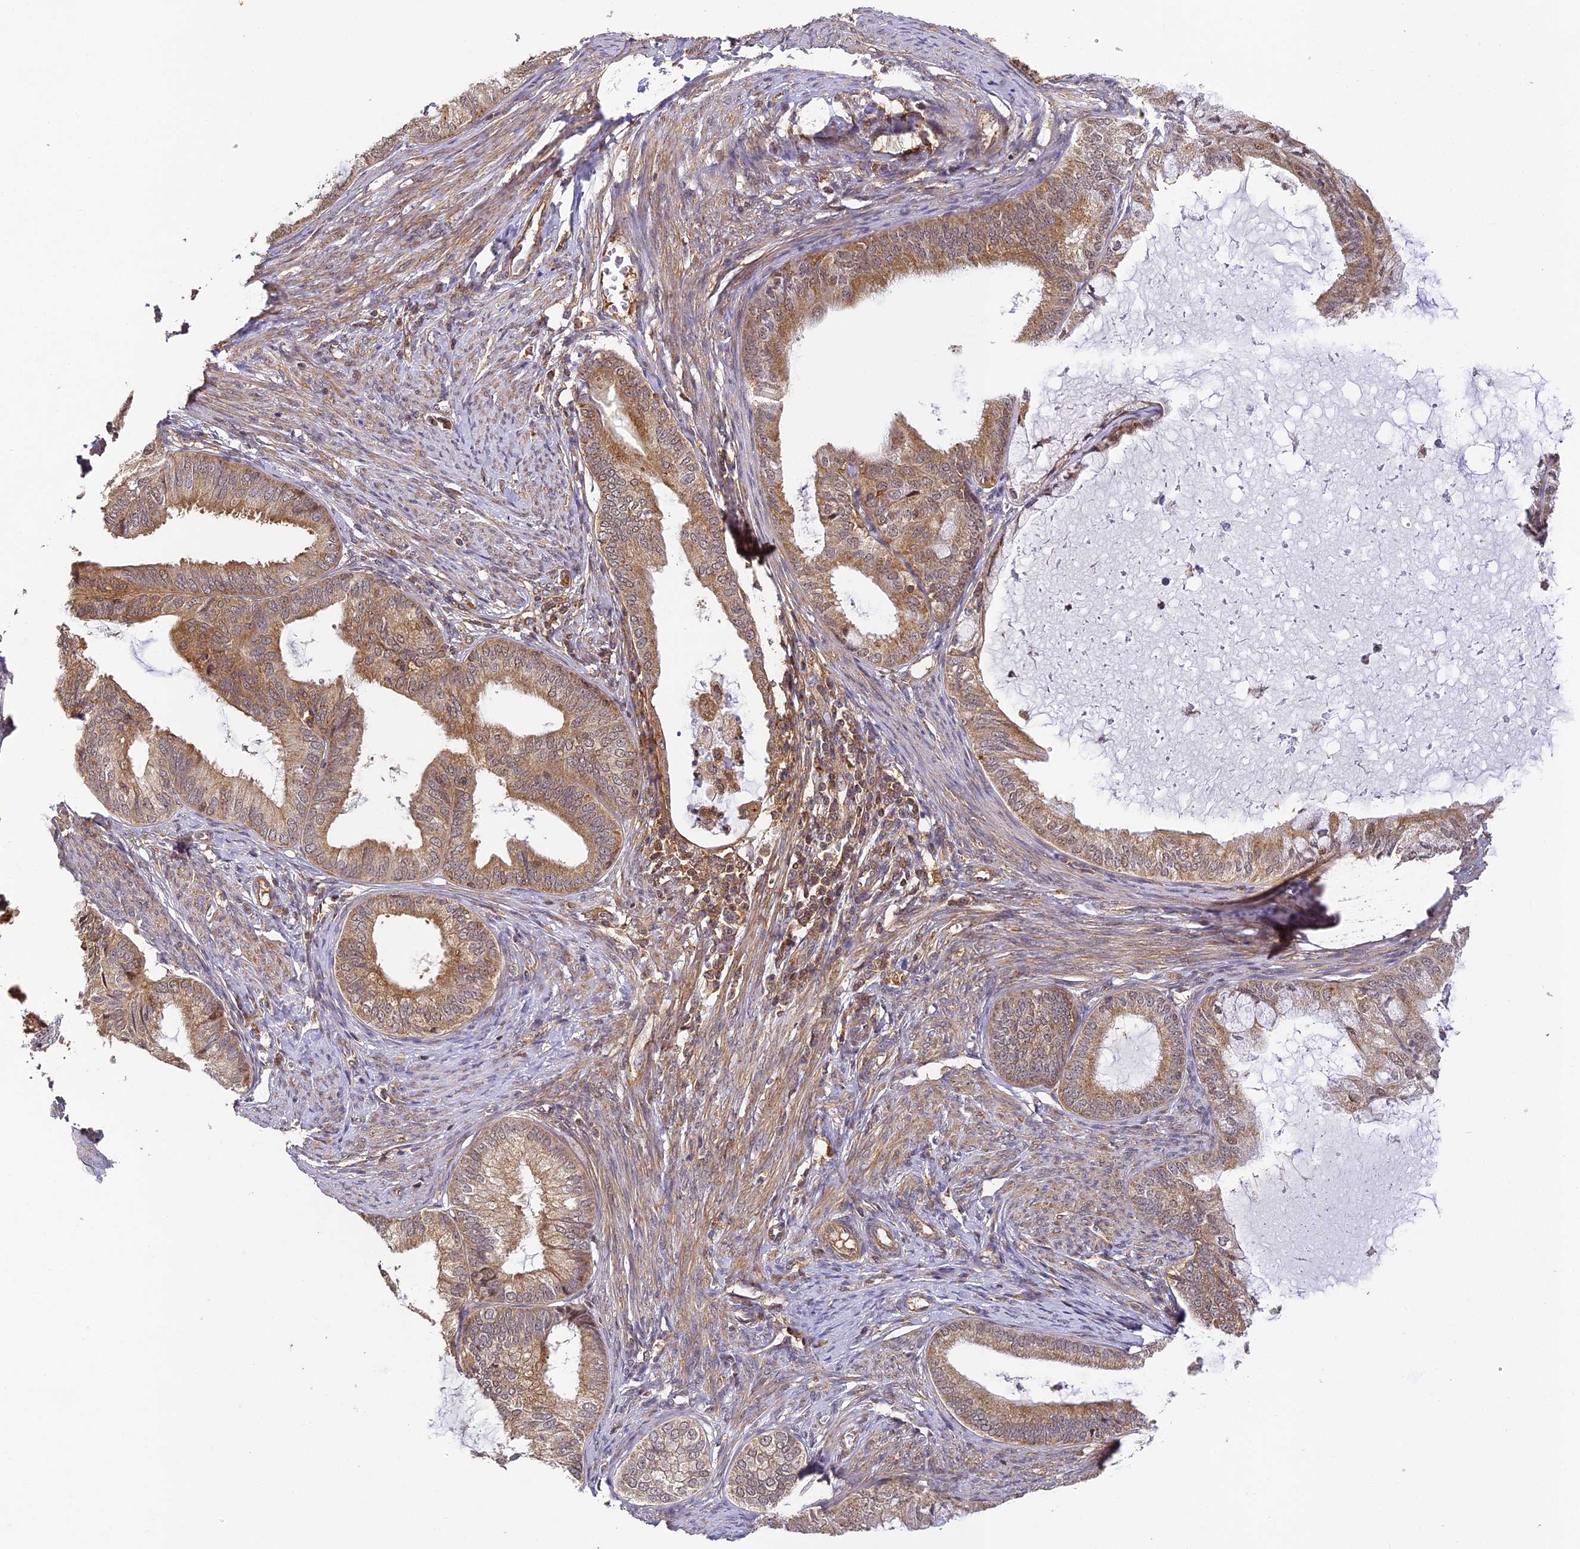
{"staining": {"intensity": "moderate", "quantity": ">75%", "location": "cytoplasmic/membranous,nuclear"}, "tissue": "endometrial cancer", "cell_type": "Tumor cells", "image_type": "cancer", "snomed": [{"axis": "morphology", "description": "Adenocarcinoma, NOS"}, {"axis": "topography", "description": "Endometrium"}], "caption": "The photomicrograph exhibits staining of endometrial cancer (adenocarcinoma), revealing moderate cytoplasmic/membranous and nuclear protein positivity (brown color) within tumor cells.", "gene": "ZNF443", "patient": {"sex": "female", "age": 86}}